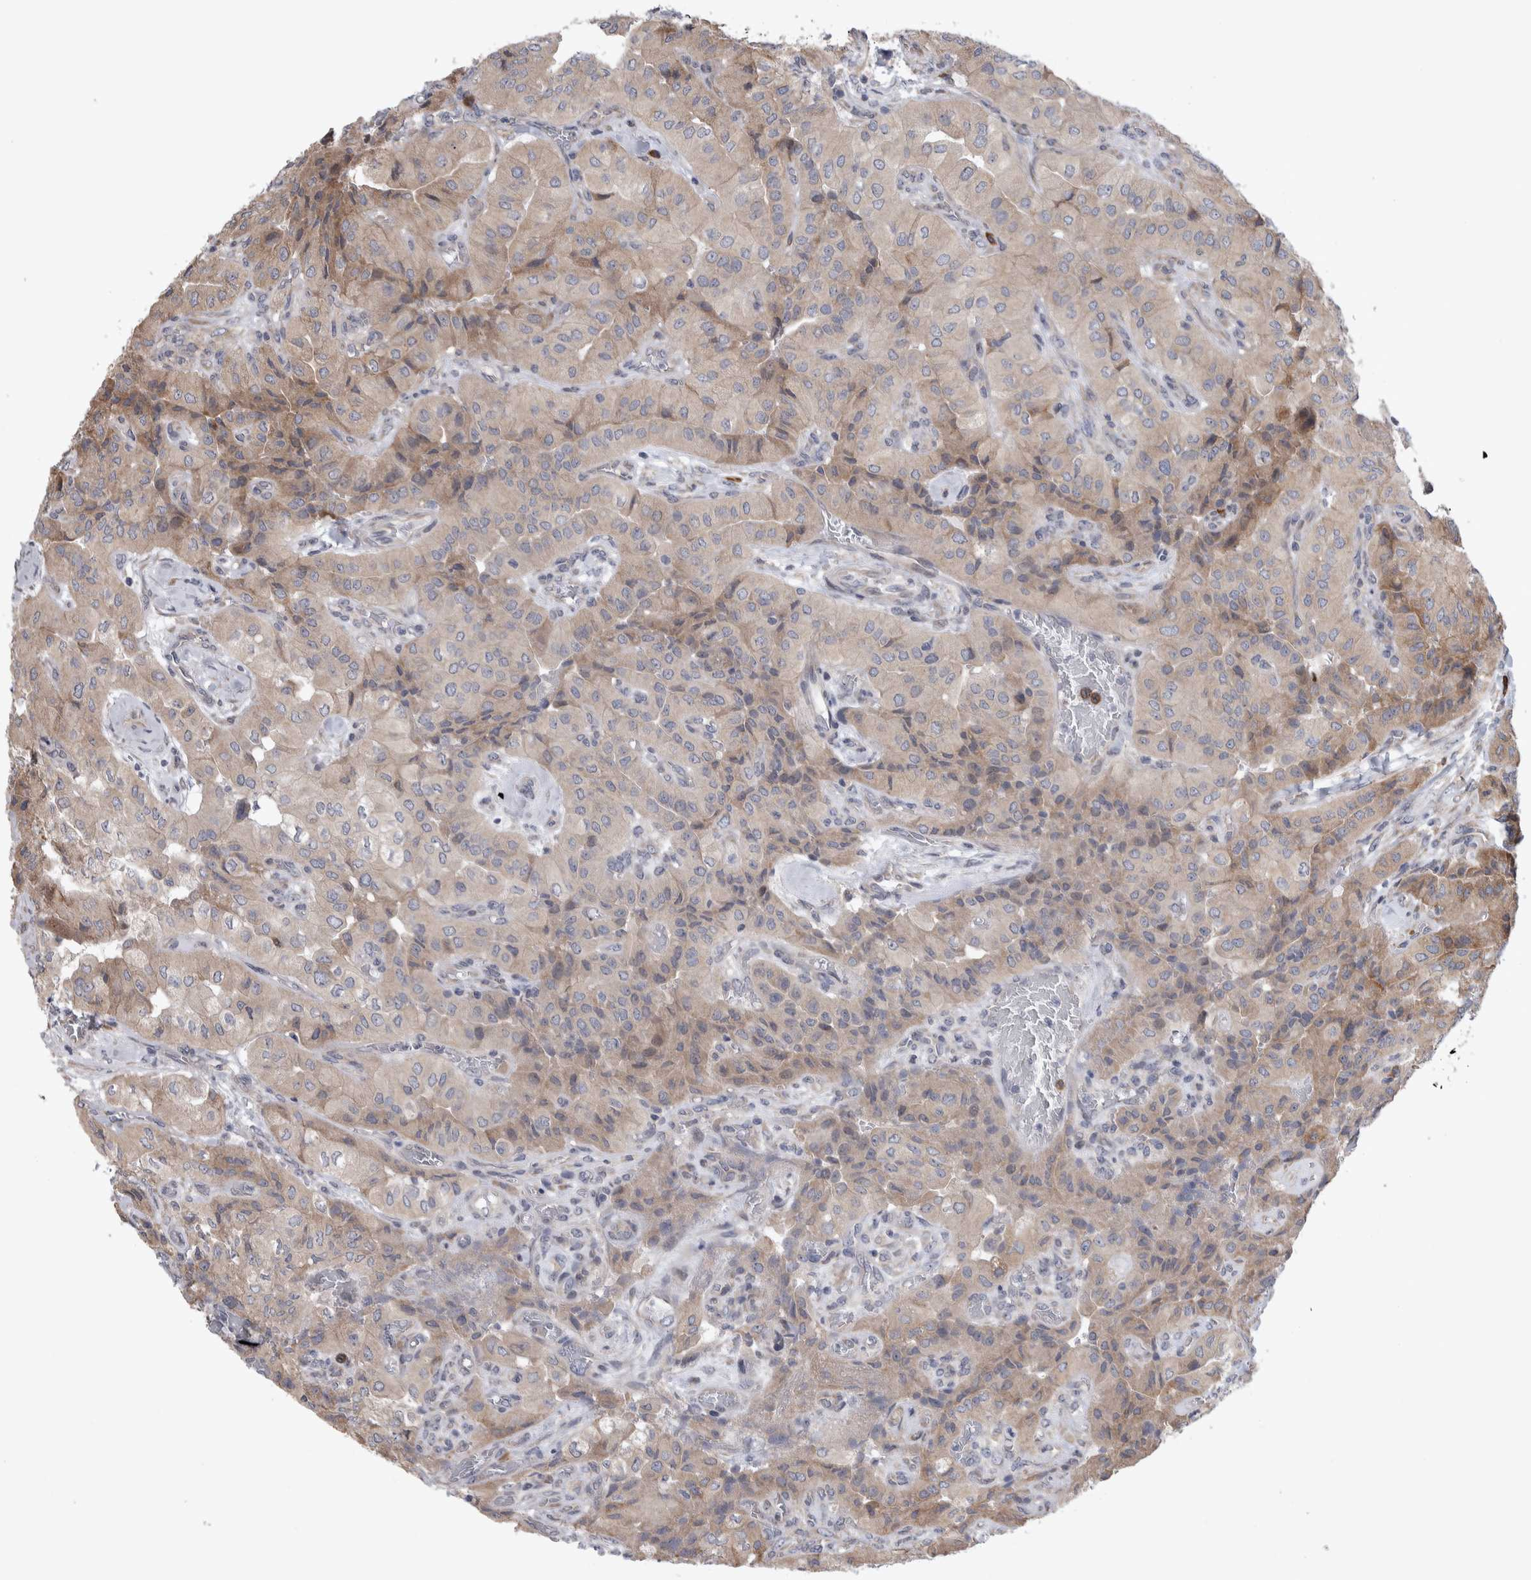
{"staining": {"intensity": "weak", "quantity": ">75%", "location": "cytoplasmic/membranous"}, "tissue": "thyroid cancer", "cell_type": "Tumor cells", "image_type": "cancer", "snomed": [{"axis": "morphology", "description": "Papillary adenocarcinoma, NOS"}, {"axis": "topography", "description": "Thyroid gland"}], "caption": "This is a micrograph of immunohistochemistry staining of papillary adenocarcinoma (thyroid), which shows weak positivity in the cytoplasmic/membranous of tumor cells.", "gene": "IBTK", "patient": {"sex": "female", "age": 59}}